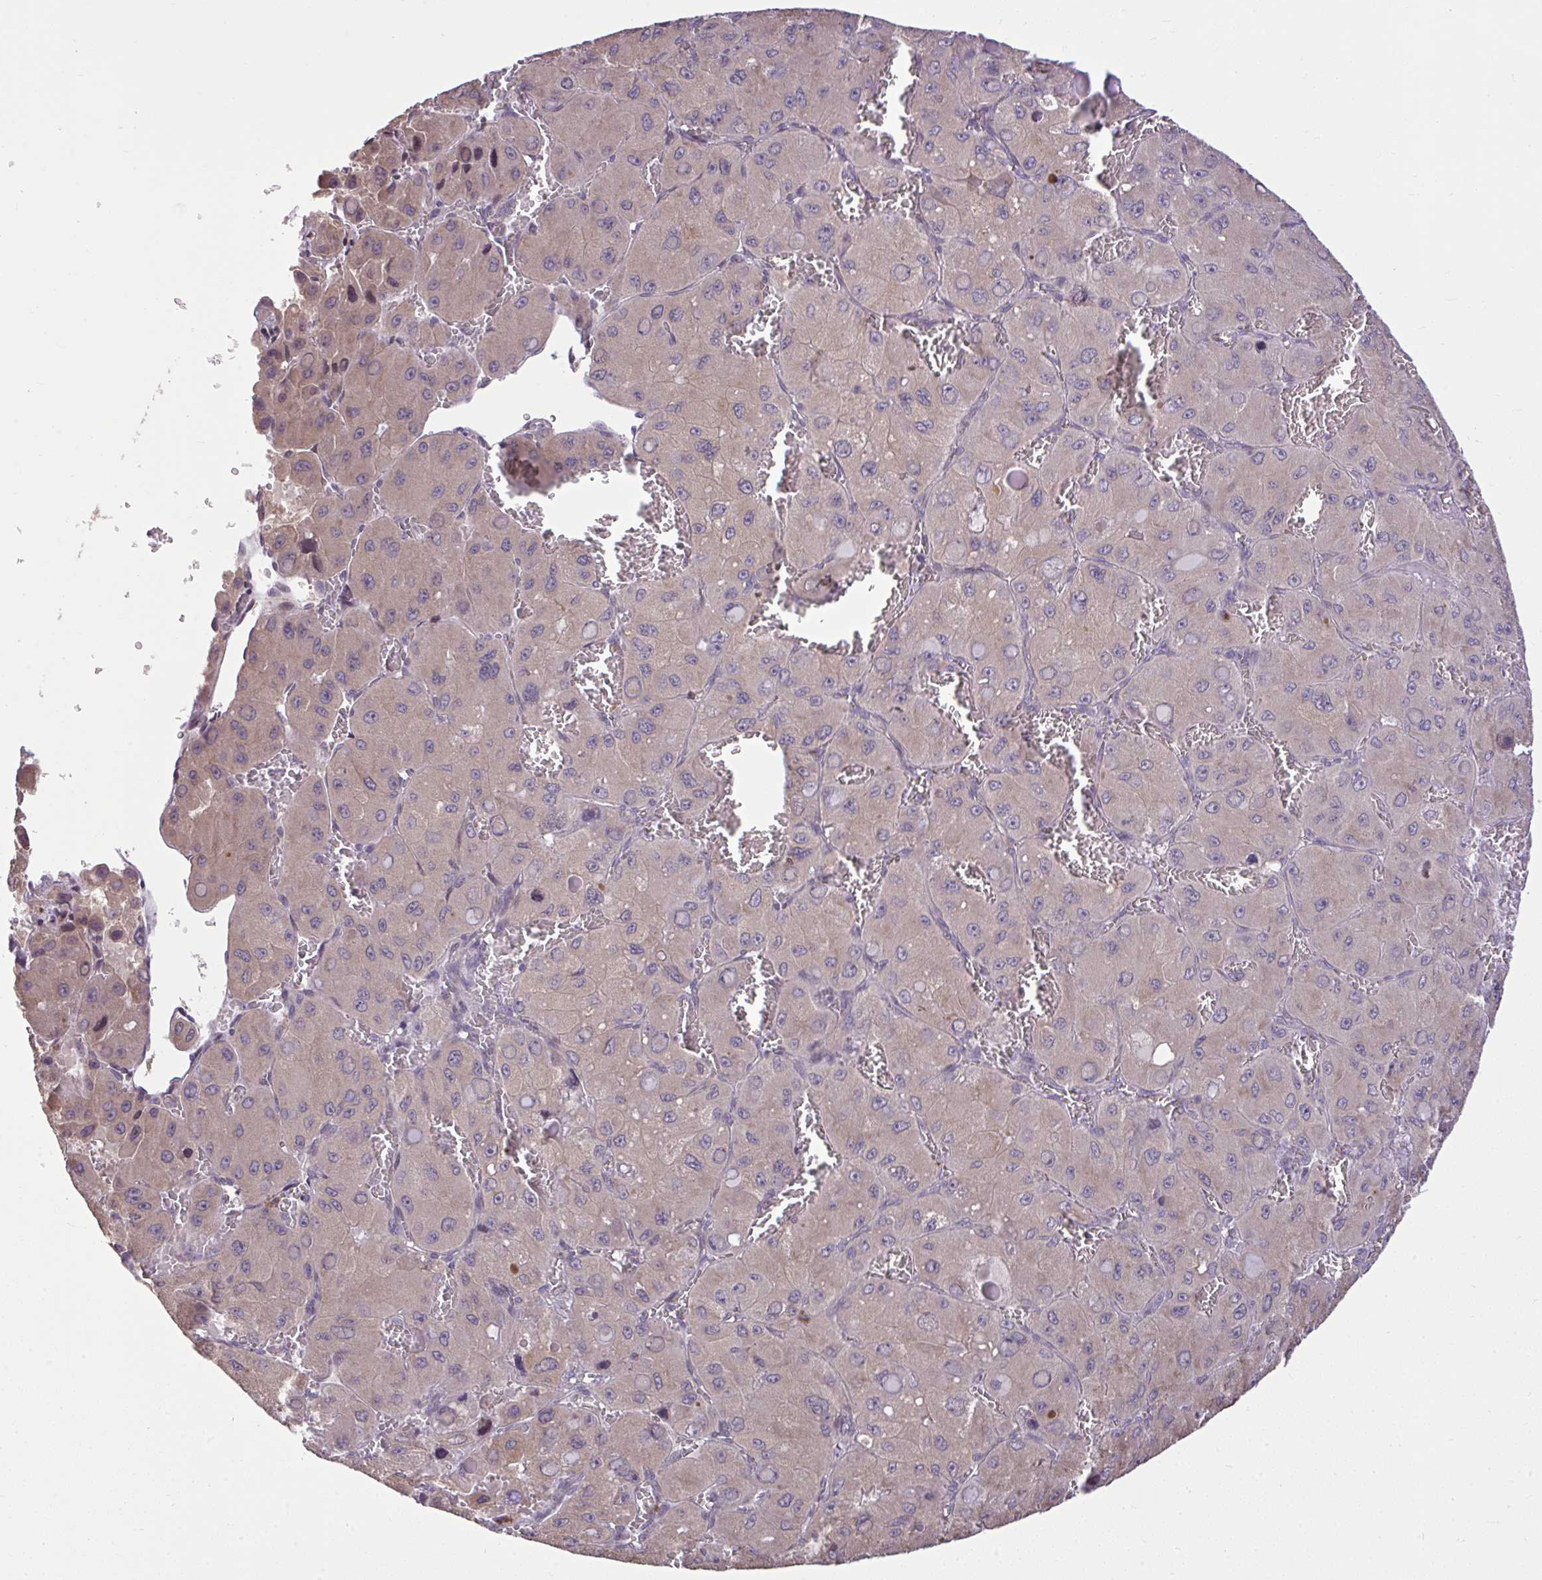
{"staining": {"intensity": "weak", "quantity": "<25%", "location": "cytoplasmic/membranous"}, "tissue": "liver cancer", "cell_type": "Tumor cells", "image_type": "cancer", "snomed": [{"axis": "morphology", "description": "Carcinoma, Hepatocellular, NOS"}, {"axis": "topography", "description": "Liver"}], "caption": "High magnification brightfield microscopy of liver cancer stained with DAB (3,3'-diaminobenzidine) (brown) and counterstained with hematoxylin (blue): tumor cells show no significant positivity.", "gene": "CYP20A1", "patient": {"sex": "male", "age": 27}}